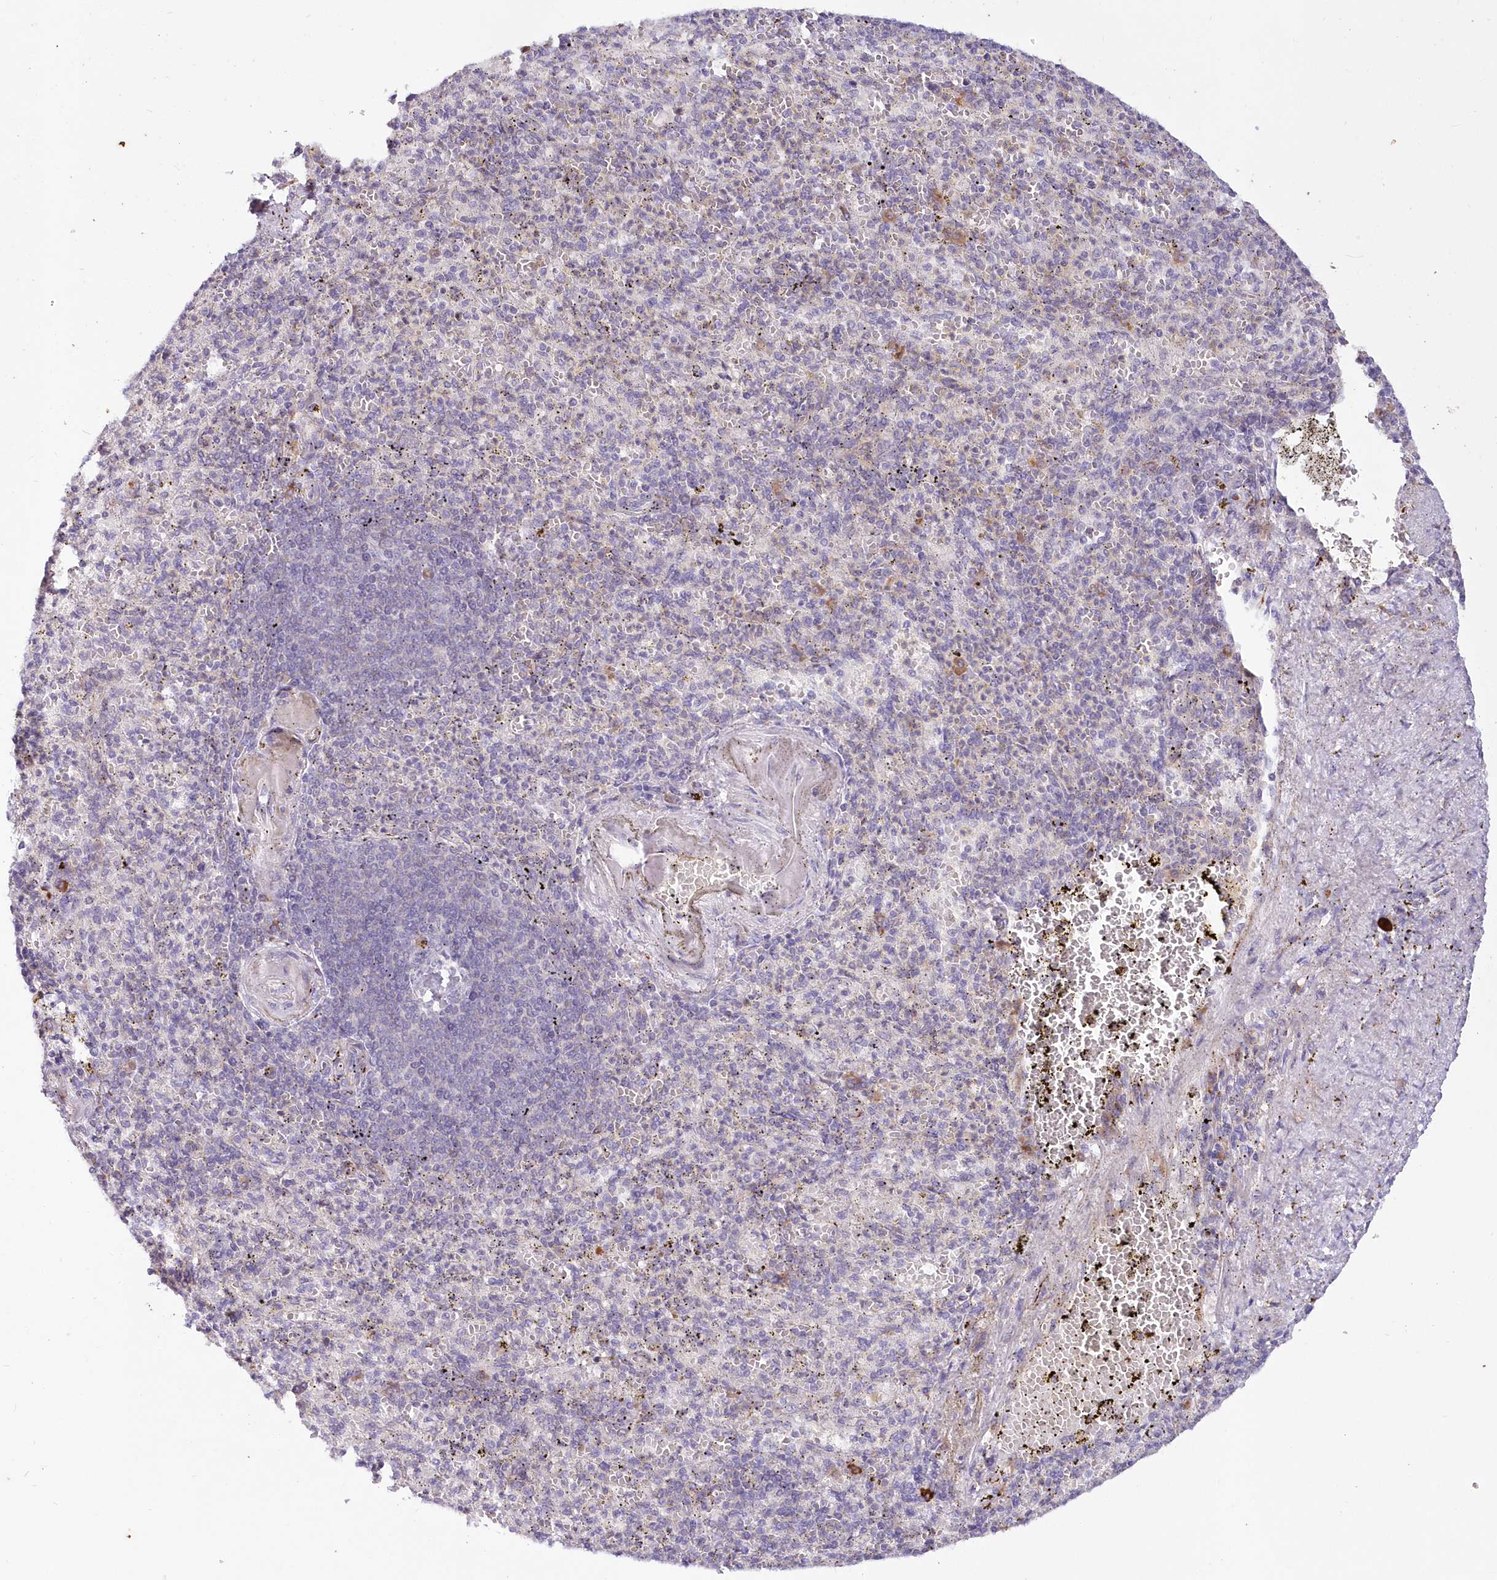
{"staining": {"intensity": "negative", "quantity": "none", "location": "none"}, "tissue": "spleen", "cell_type": "Cells in red pulp", "image_type": "normal", "snomed": [{"axis": "morphology", "description": "Normal tissue, NOS"}, {"axis": "topography", "description": "Spleen"}], "caption": "Immunohistochemical staining of benign human spleen reveals no significant staining in cells in red pulp. (Stains: DAB immunohistochemistry (IHC) with hematoxylin counter stain, Microscopy: brightfield microscopy at high magnification).", "gene": "SNED1", "patient": {"sex": "female", "age": 74}}